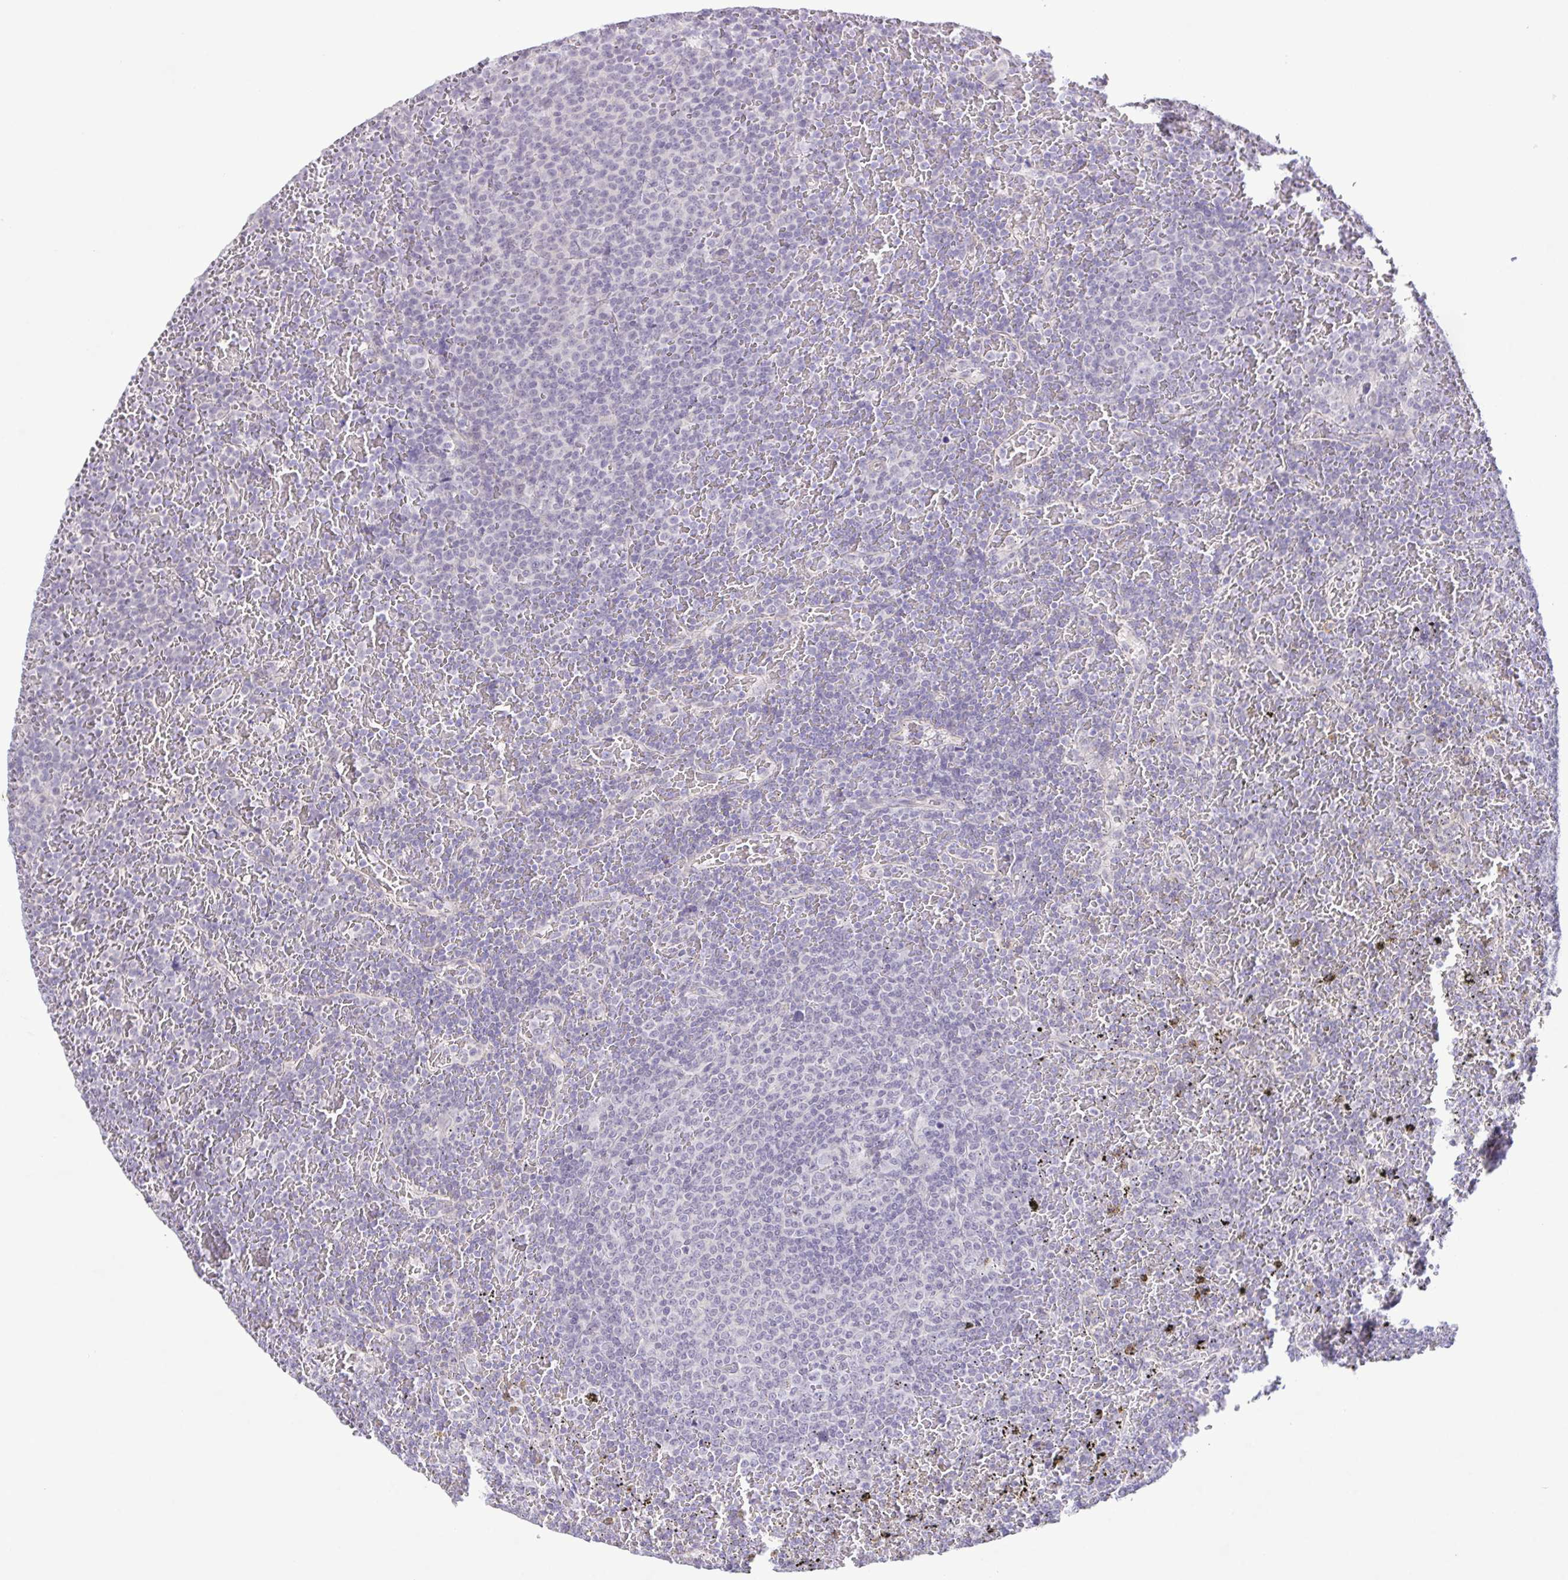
{"staining": {"intensity": "negative", "quantity": "none", "location": "none"}, "tissue": "lymphoma", "cell_type": "Tumor cells", "image_type": "cancer", "snomed": [{"axis": "morphology", "description": "Malignant lymphoma, non-Hodgkin's type, Low grade"}, {"axis": "topography", "description": "Spleen"}], "caption": "Tumor cells are negative for protein expression in human lymphoma.", "gene": "IL1RN", "patient": {"sex": "female", "age": 77}}